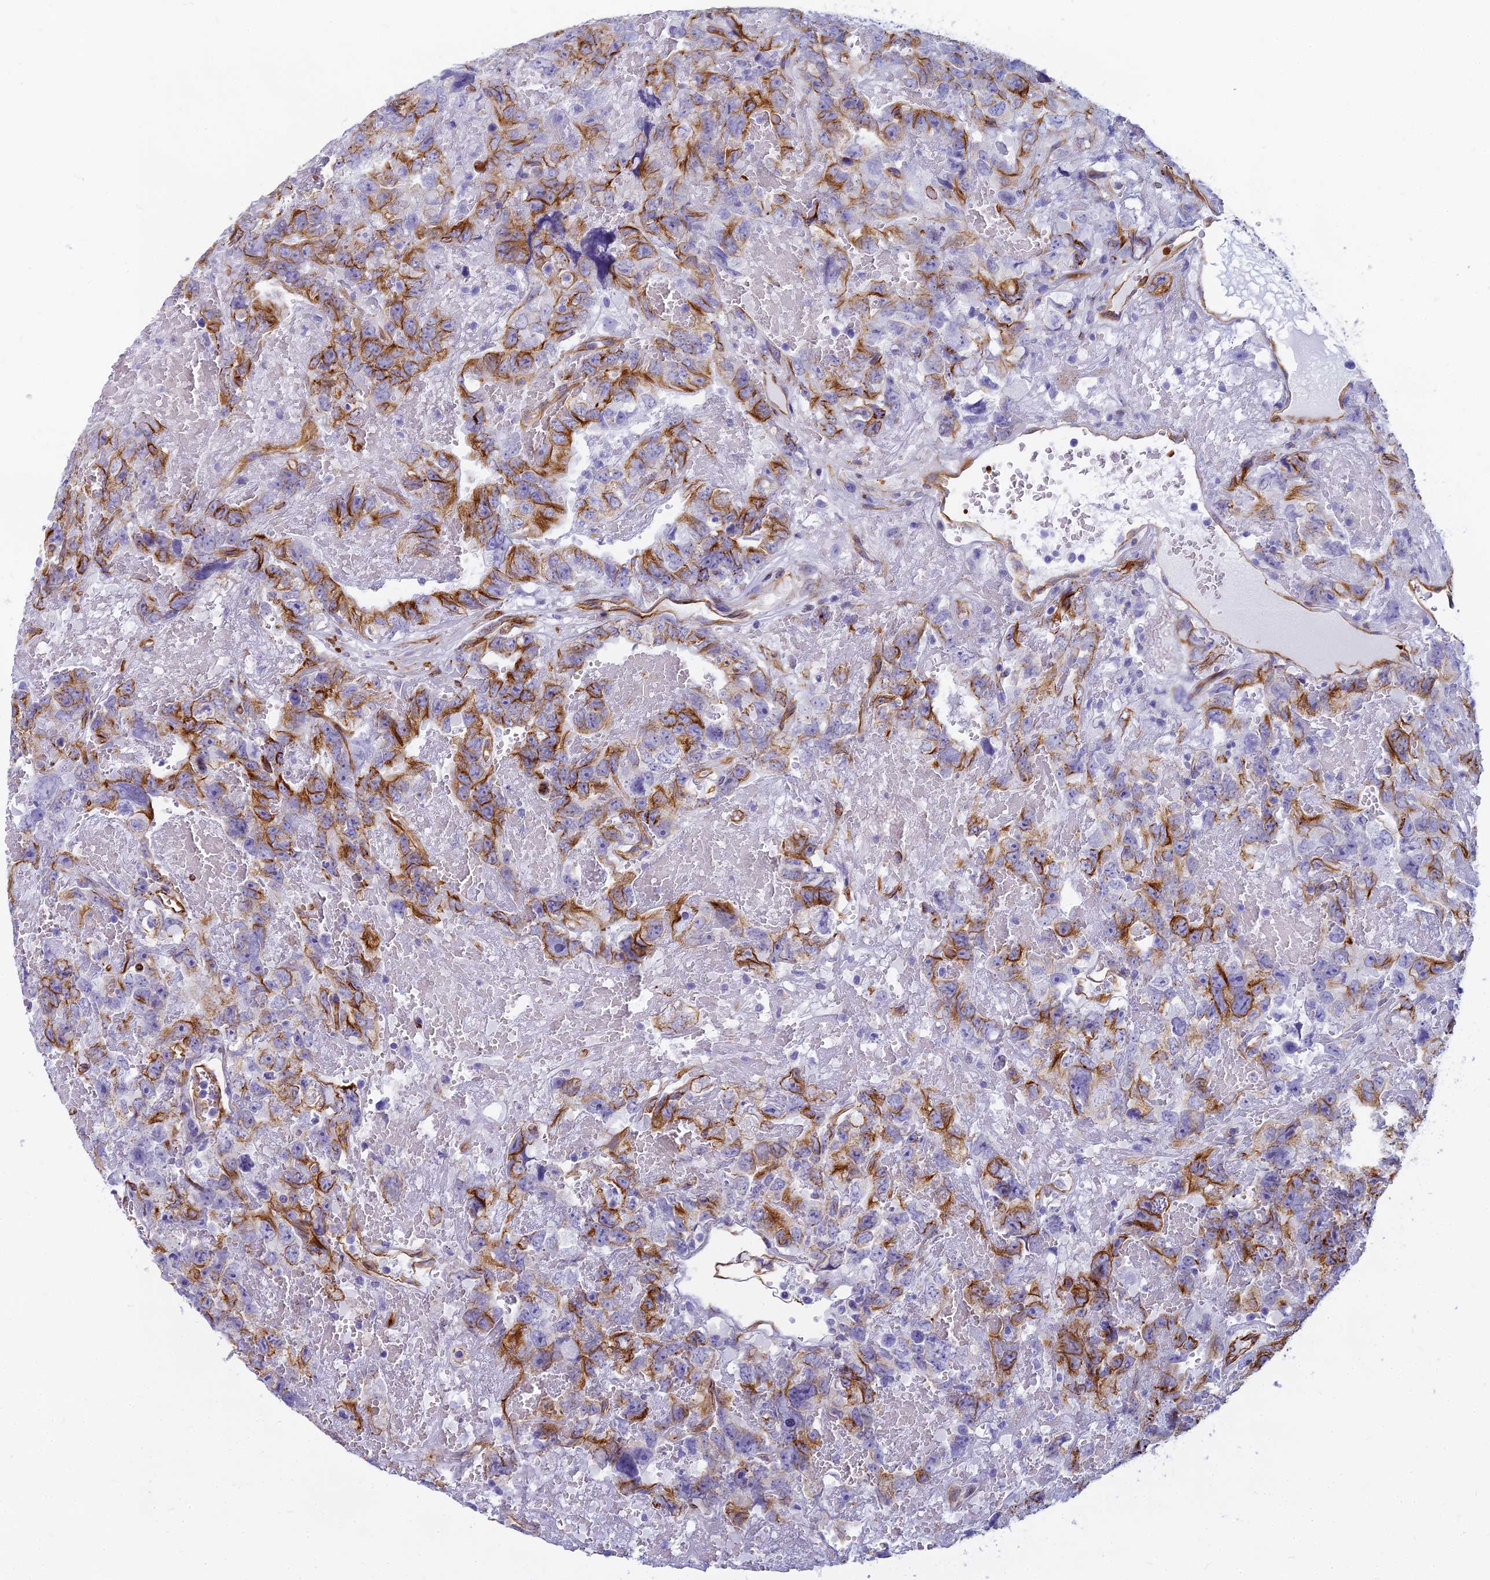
{"staining": {"intensity": "moderate", "quantity": "25%-75%", "location": "cytoplasmic/membranous"}, "tissue": "testis cancer", "cell_type": "Tumor cells", "image_type": "cancer", "snomed": [{"axis": "morphology", "description": "Carcinoma, Embryonal, NOS"}, {"axis": "topography", "description": "Testis"}], "caption": "Tumor cells display medium levels of moderate cytoplasmic/membranous positivity in about 25%-75% of cells in testis embryonal carcinoma. Ihc stains the protein in brown and the nuclei are stained blue.", "gene": "EVI2A", "patient": {"sex": "male", "age": 45}}